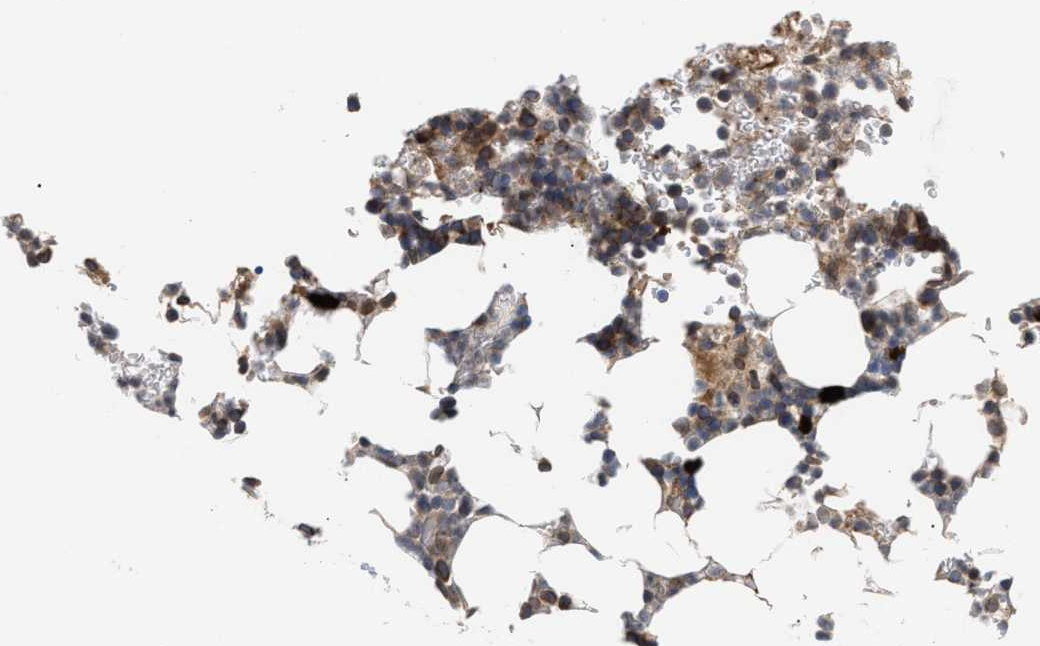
{"staining": {"intensity": "moderate", "quantity": ">75%", "location": "cytoplasmic/membranous"}, "tissue": "bone marrow", "cell_type": "Hematopoietic cells", "image_type": "normal", "snomed": [{"axis": "morphology", "description": "Normal tissue, NOS"}, {"axis": "topography", "description": "Bone marrow"}], "caption": "A brown stain shows moderate cytoplasmic/membranous staining of a protein in hematopoietic cells of normal bone marrow. The staining is performed using DAB brown chromogen to label protein expression. The nuclei are counter-stained blue using hematoxylin.", "gene": "NUP62", "patient": {"sex": "female", "age": 81}}